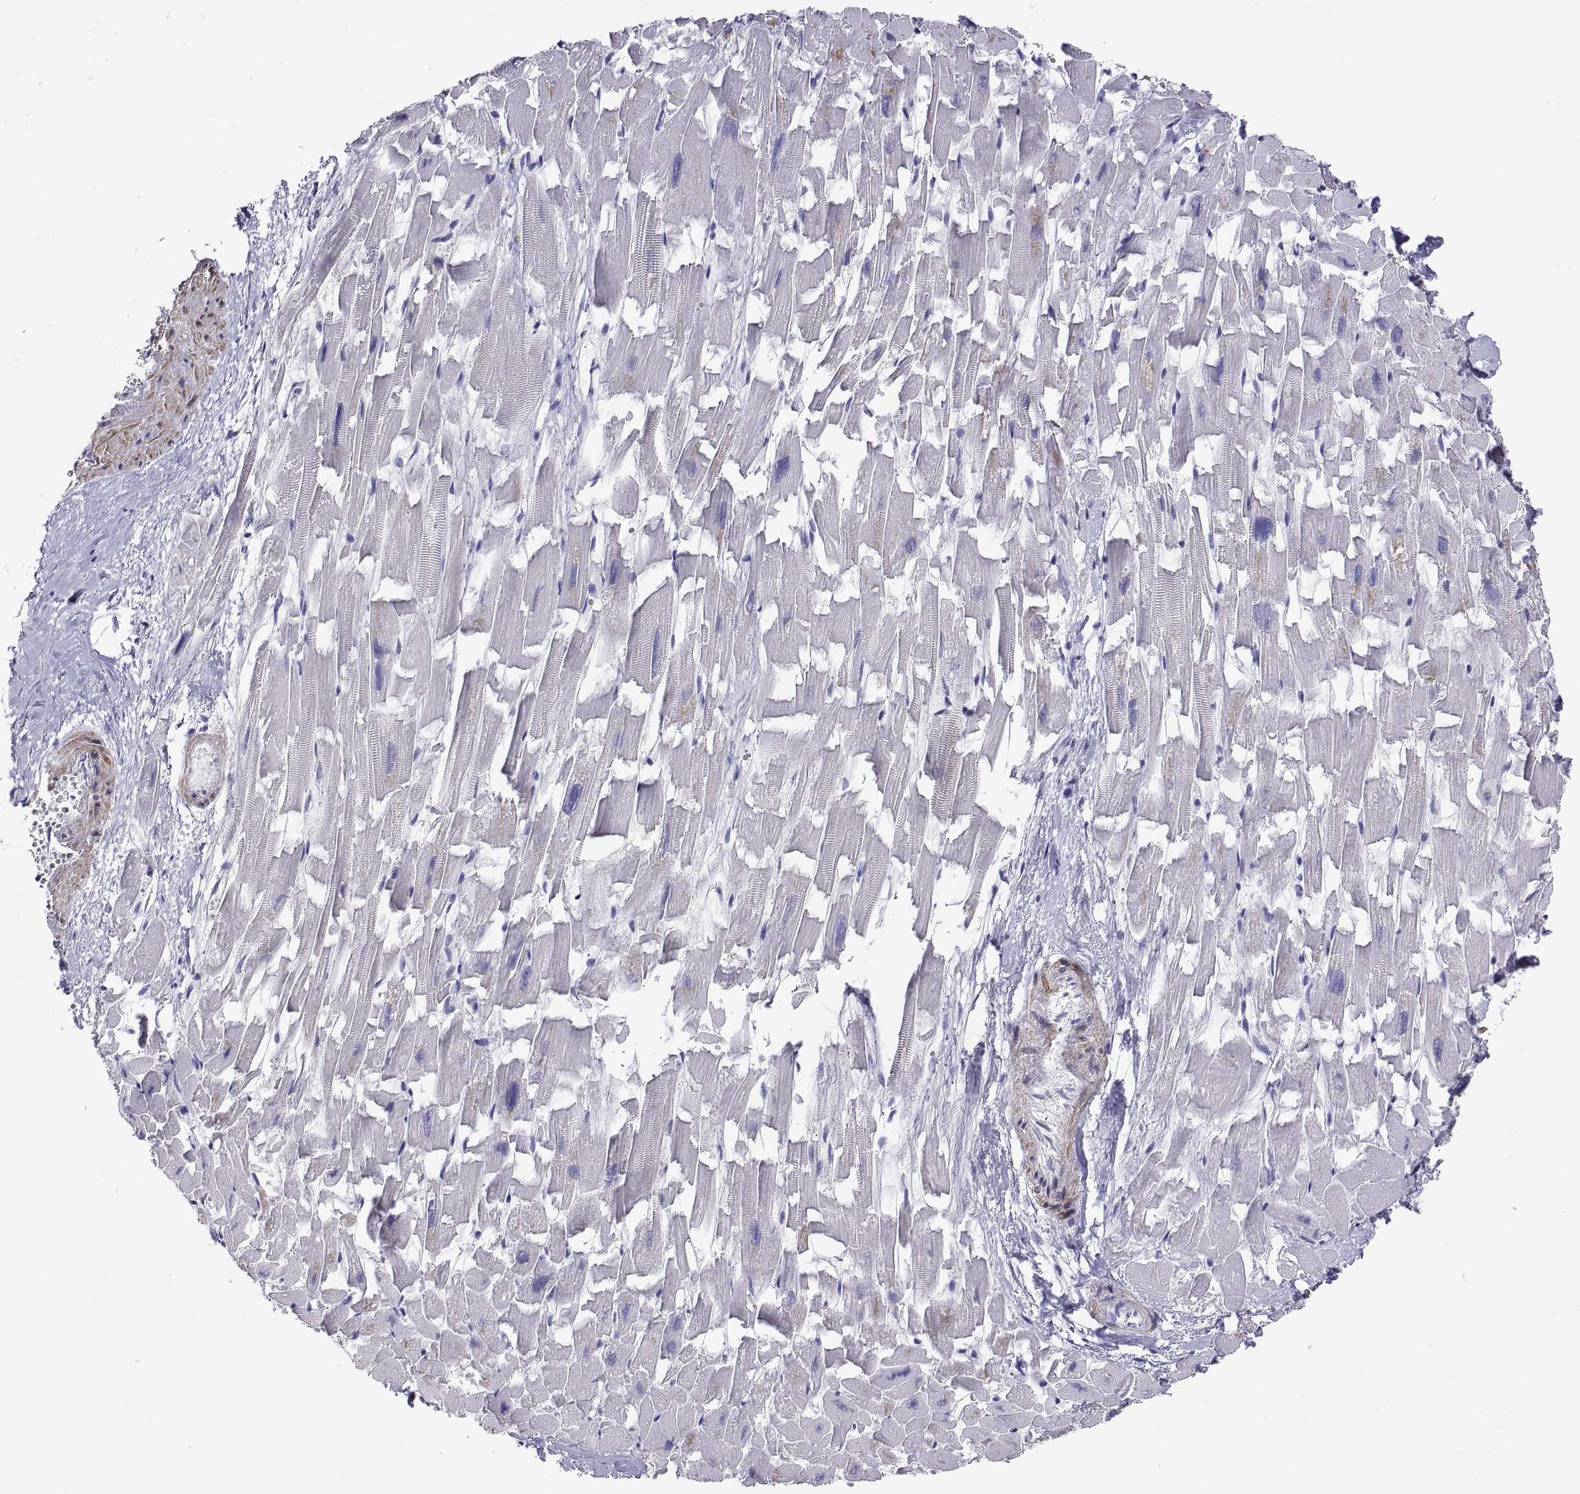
{"staining": {"intensity": "negative", "quantity": "none", "location": "none"}, "tissue": "heart muscle", "cell_type": "Cardiomyocytes", "image_type": "normal", "snomed": [{"axis": "morphology", "description": "Normal tissue, NOS"}, {"axis": "topography", "description": "Heart"}], "caption": "Cardiomyocytes are negative for protein expression in normal human heart muscle. (DAB immunohistochemistry visualized using brightfield microscopy, high magnification).", "gene": "BSPH1", "patient": {"sex": "female", "age": 64}}